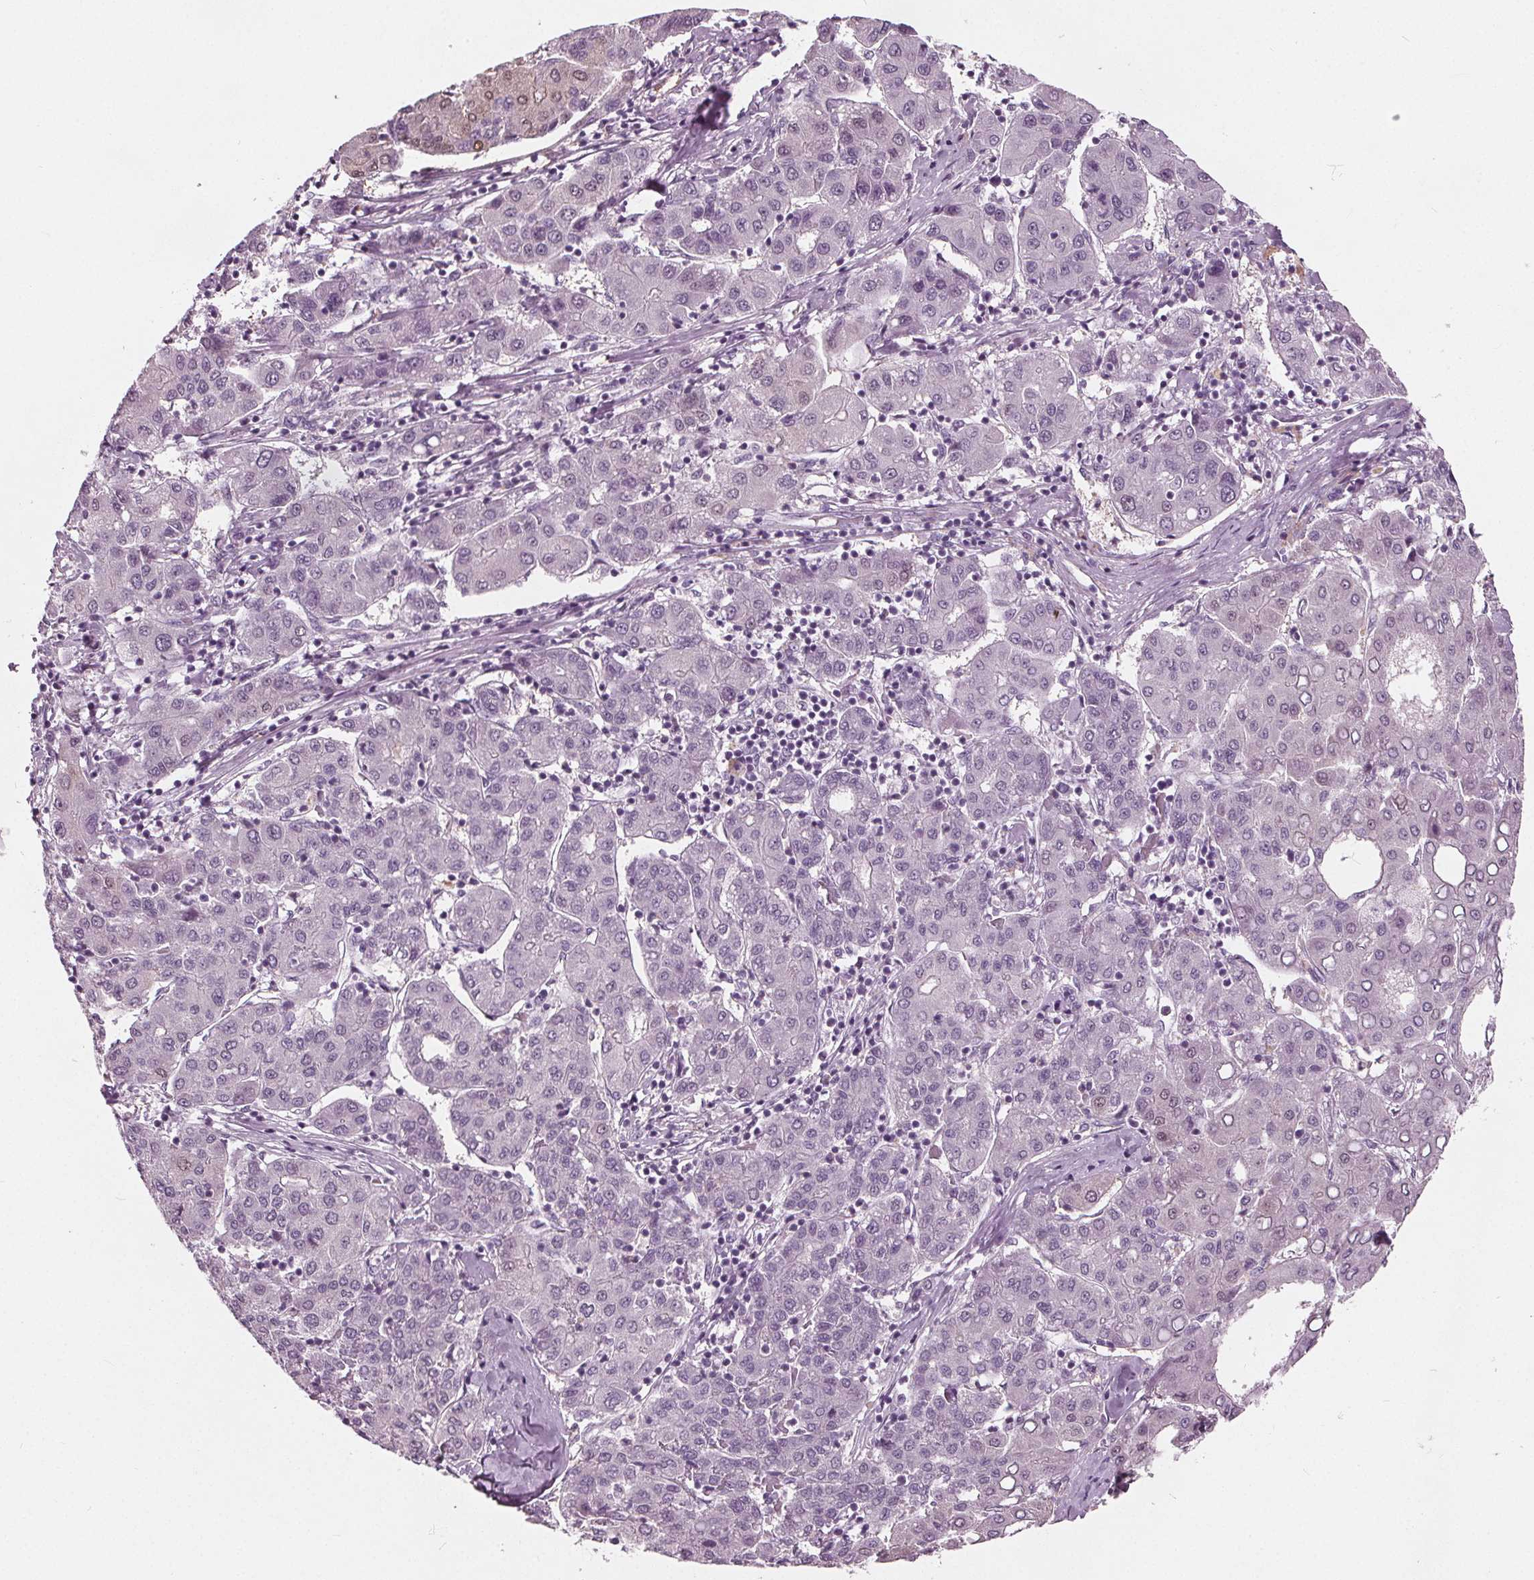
{"staining": {"intensity": "negative", "quantity": "none", "location": "none"}, "tissue": "liver cancer", "cell_type": "Tumor cells", "image_type": "cancer", "snomed": [{"axis": "morphology", "description": "Carcinoma, Hepatocellular, NOS"}, {"axis": "topography", "description": "Liver"}], "caption": "High power microscopy micrograph of an IHC photomicrograph of liver cancer (hepatocellular carcinoma), revealing no significant staining in tumor cells. (Brightfield microscopy of DAB (3,3'-diaminobenzidine) immunohistochemistry (IHC) at high magnification).", "gene": "TKFC", "patient": {"sex": "male", "age": 65}}